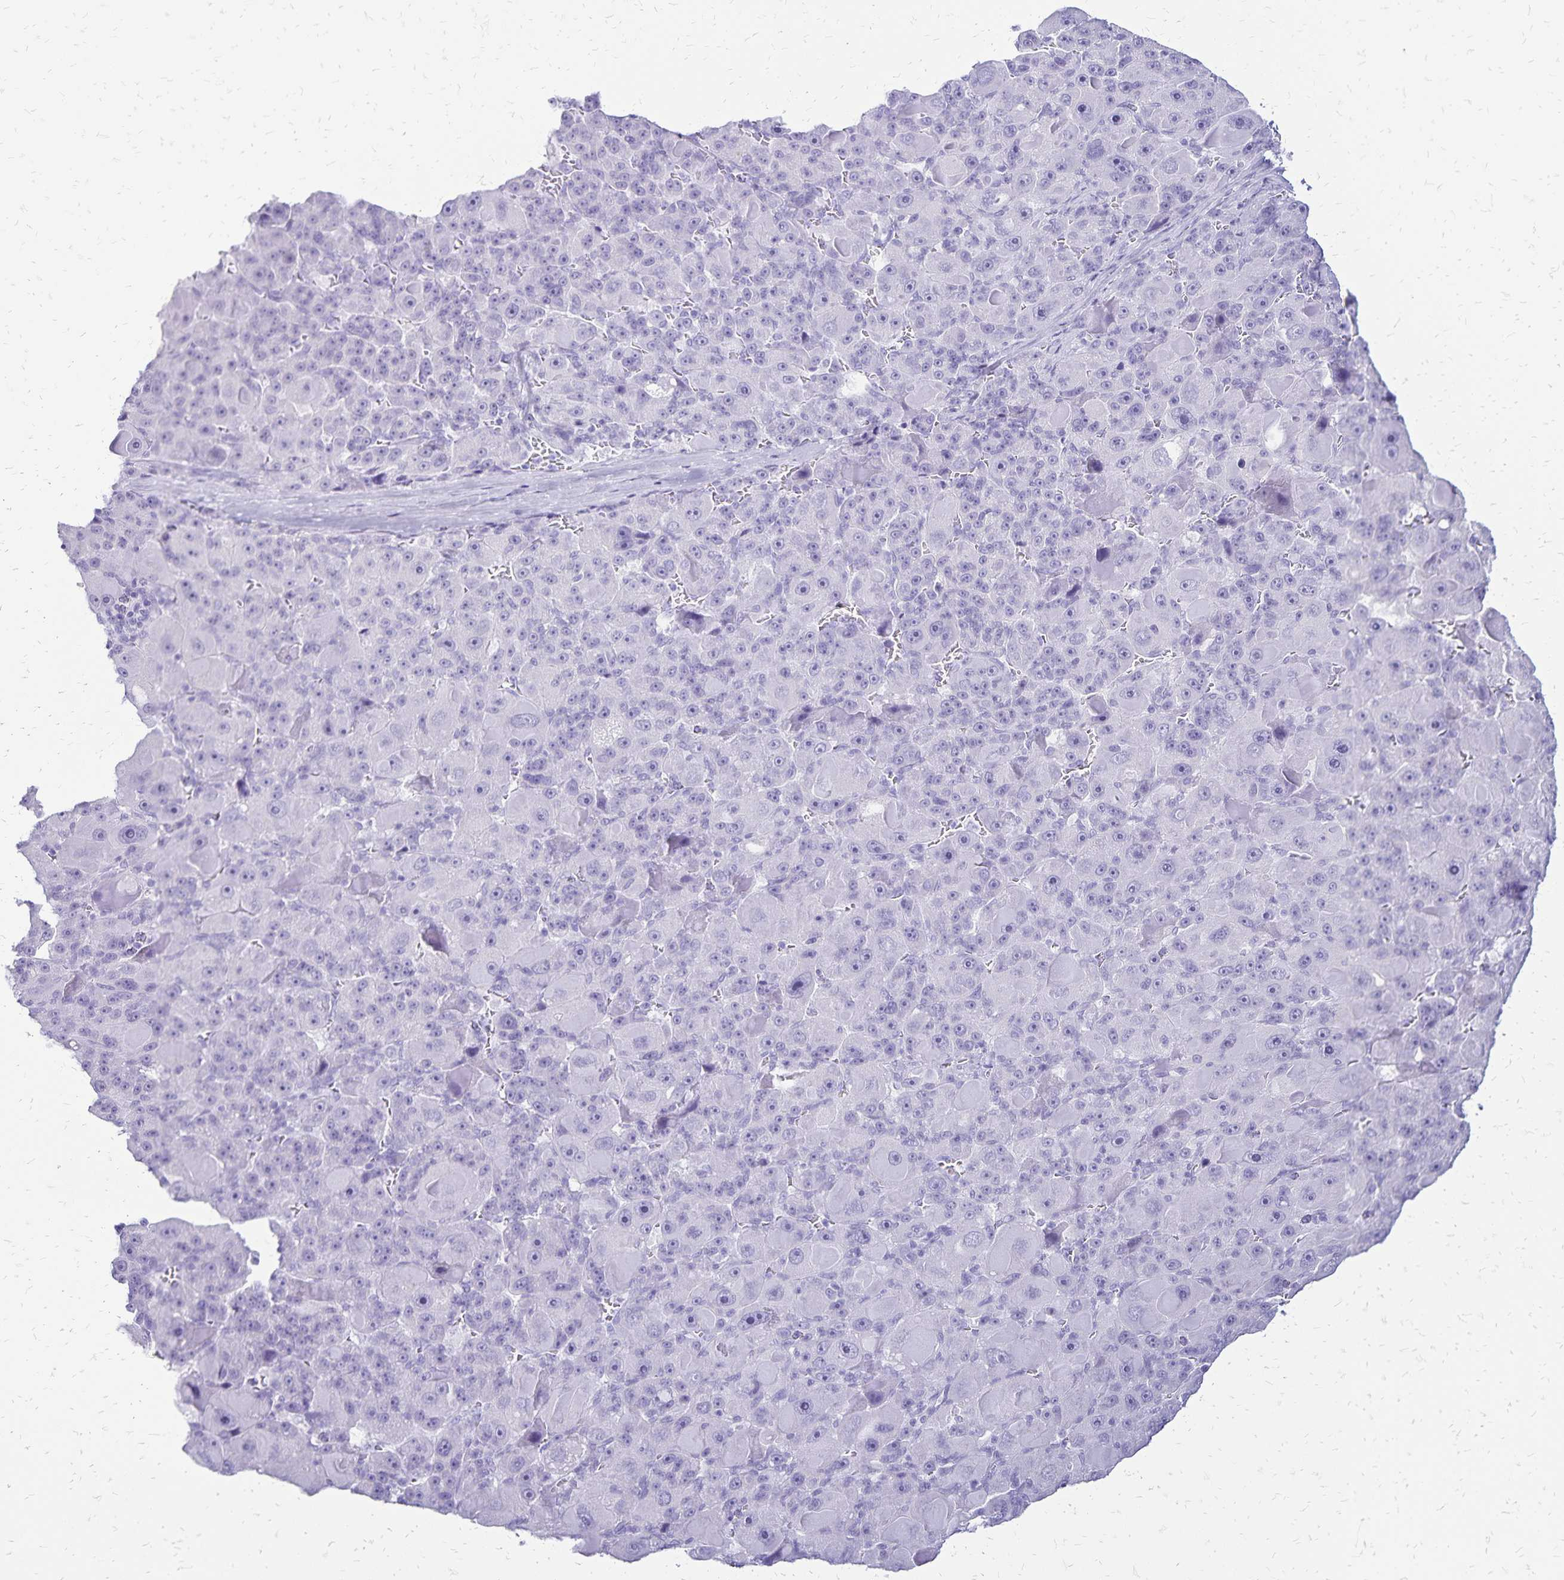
{"staining": {"intensity": "negative", "quantity": "none", "location": "none"}, "tissue": "liver cancer", "cell_type": "Tumor cells", "image_type": "cancer", "snomed": [{"axis": "morphology", "description": "Carcinoma, Hepatocellular, NOS"}, {"axis": "topography", "description": "Liver"}], "caption": "This is an IHC photomicrograph of hepatocellular carcinoma (liver). There is no staining in tumor cells.", "gene": "LIN28B", "patient": {"sex": "male", "age": 76}}